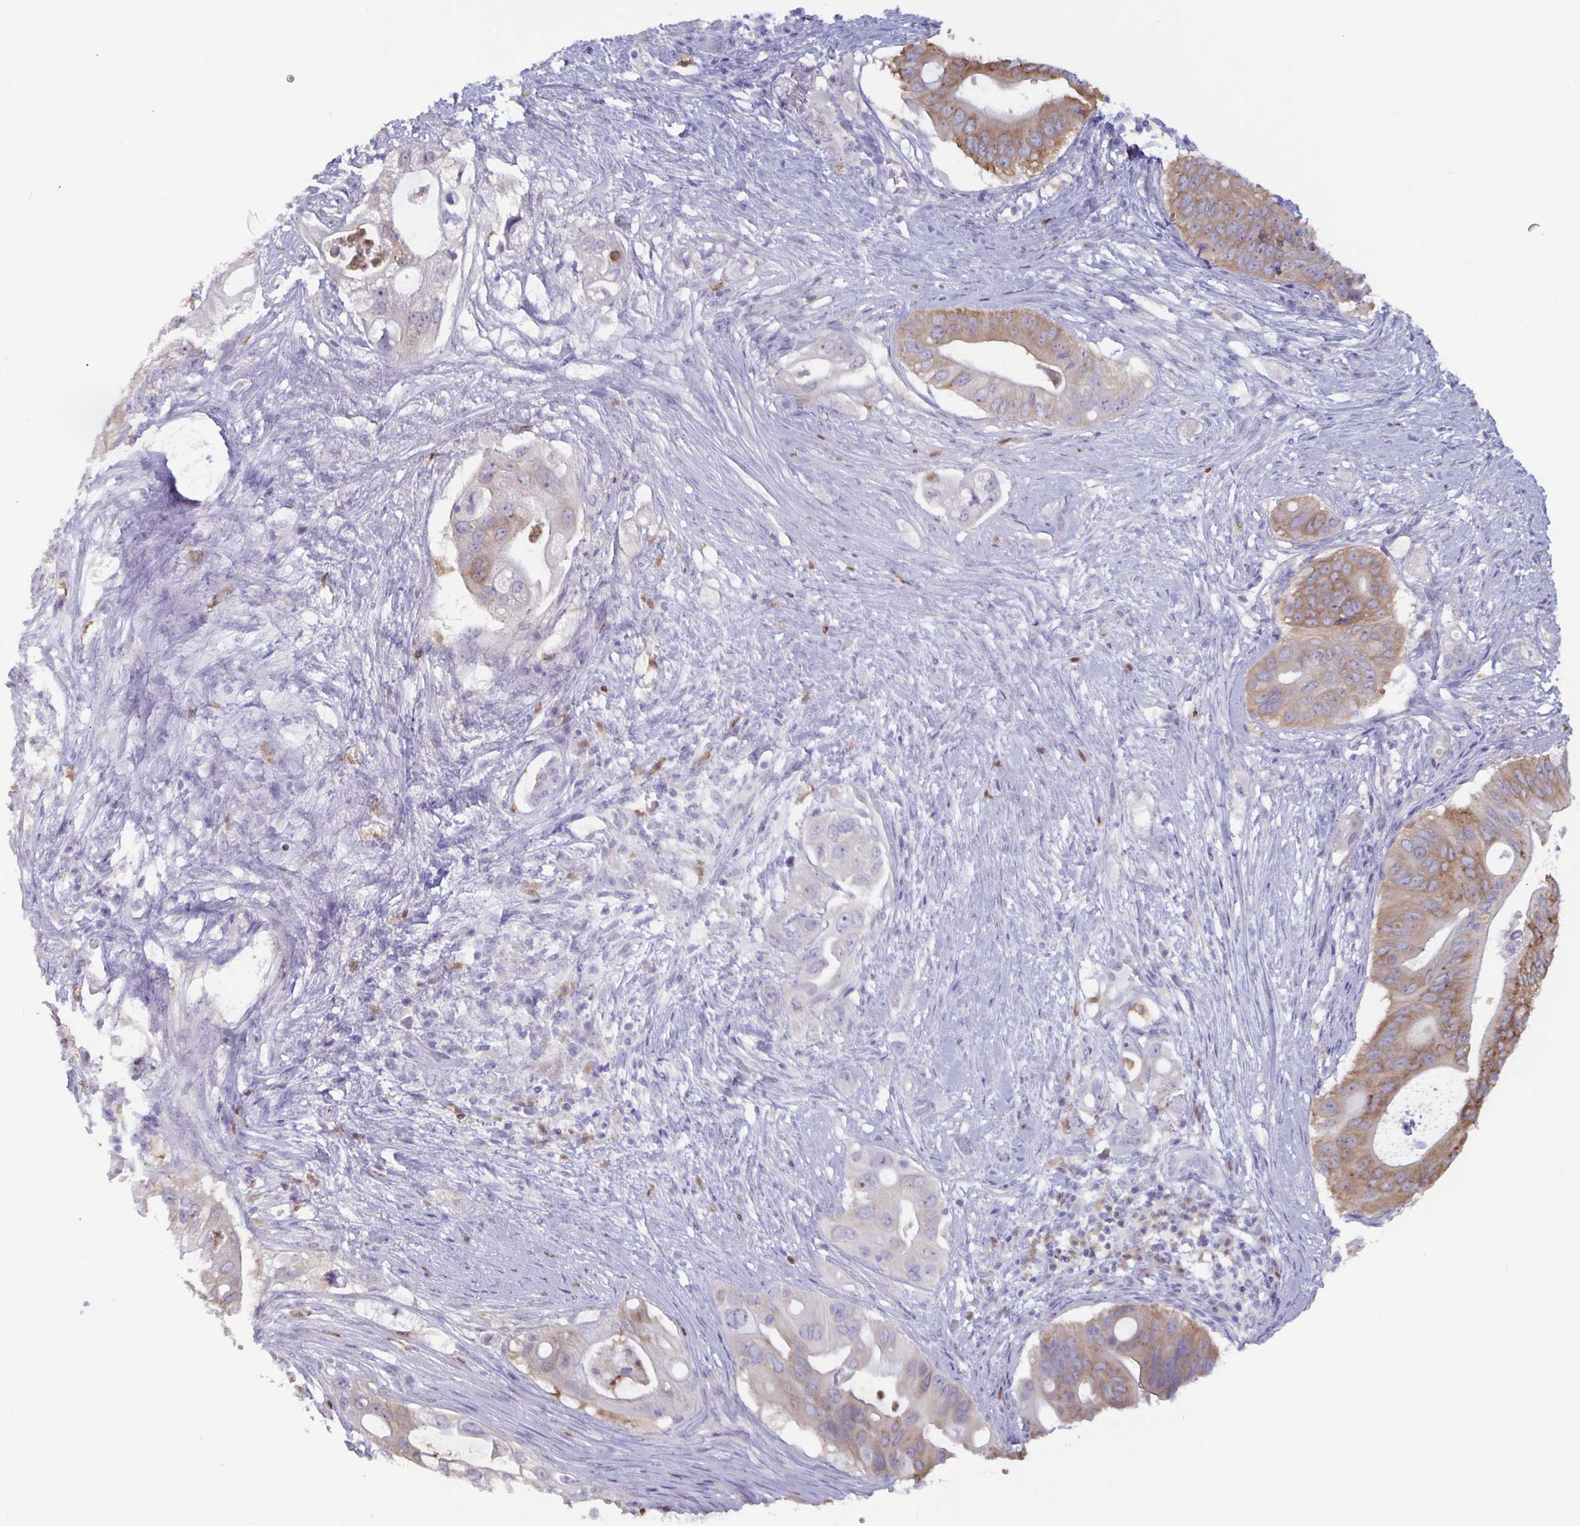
{"staining": {"intensity": "moderate", "quantity": "25%-75%", "location": "cytoplasmic/membranous"}, "tissue": "pancreatic cancer", "cell_type": "Tumor cells", "image_type": "cancer", "snomed": [{"axis": "morphology", "description": "Adenocarcinoma, NOS"}, {"axis": "topography", "description": "Pancreas"}], "caption": "A micrograph showing moderate cytoplasmic/membranous staining in approximately 25%-75% of tumor cells in pancreatic cancer (adenocarcinoma), as visualized by brown immunohistochemical staining.", "gene": "PLCB3", "patient": {"sex": "female", "age": 72}}